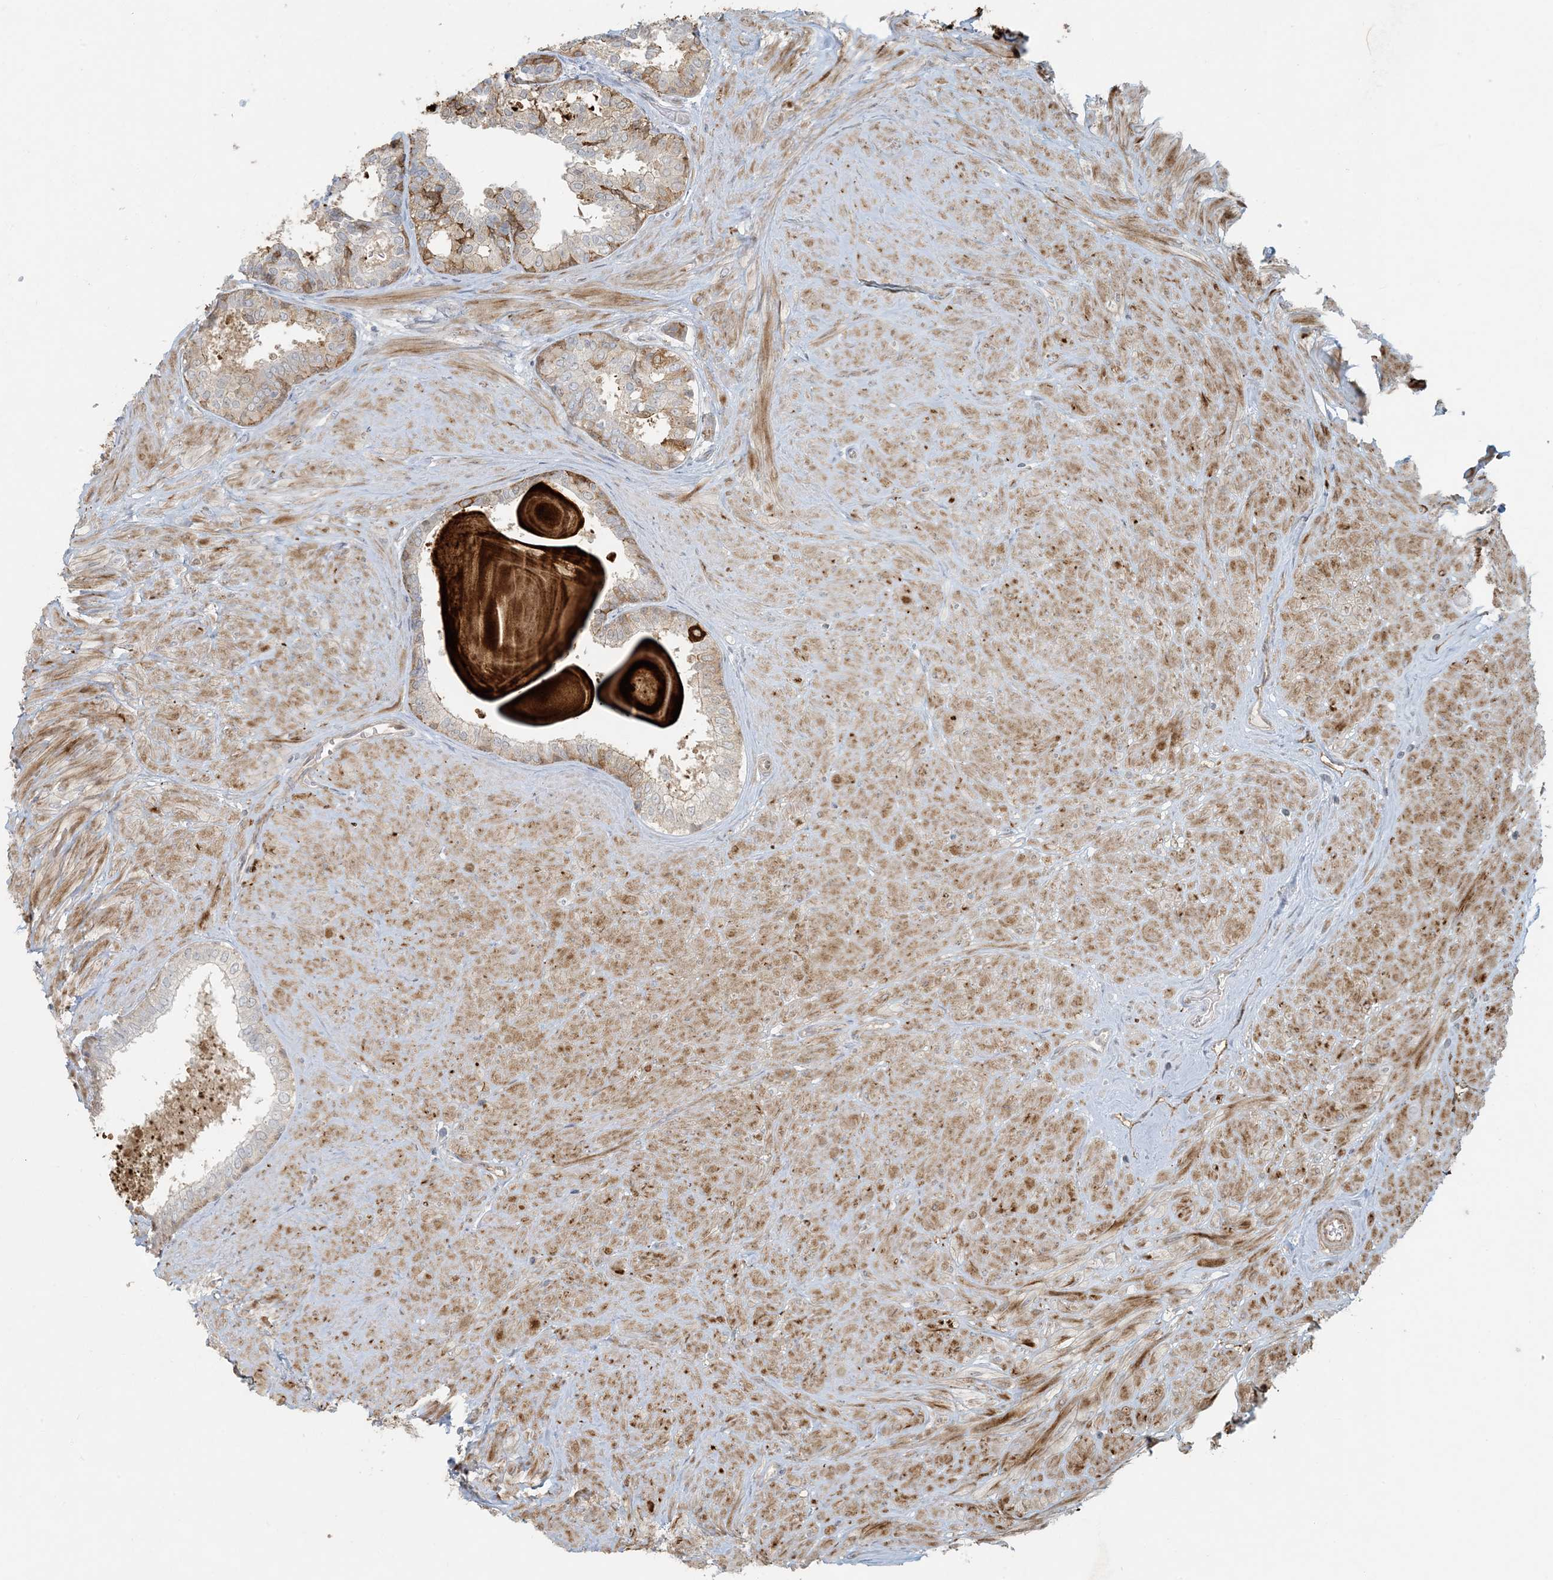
{"staining": {"intensity": "strong", "quantity": "<25%", "location": "cytoplasmic/membranous"}, "tissue": "prostate", "cell_type": "Glandular cells", "image_type": "normal", "snomed": [{"axis": "morphology", "description": "Normal tissue, NOS"}, {"axis": "topography", "description": "Prostate"}], "caption": "The image displays immunohistochemical staining of normal prostate. There is strong cytoplasmic/membranous staining is identified in about <25% of glandular cells. The staining was performed using DAB (3,3'-diaminobenzidine), with brown indicating positive protein expression. Nuclei are stained blue with hematoxylin.", "gene": "BCORL1", "patient": {"sex": "male", "age": 48}}